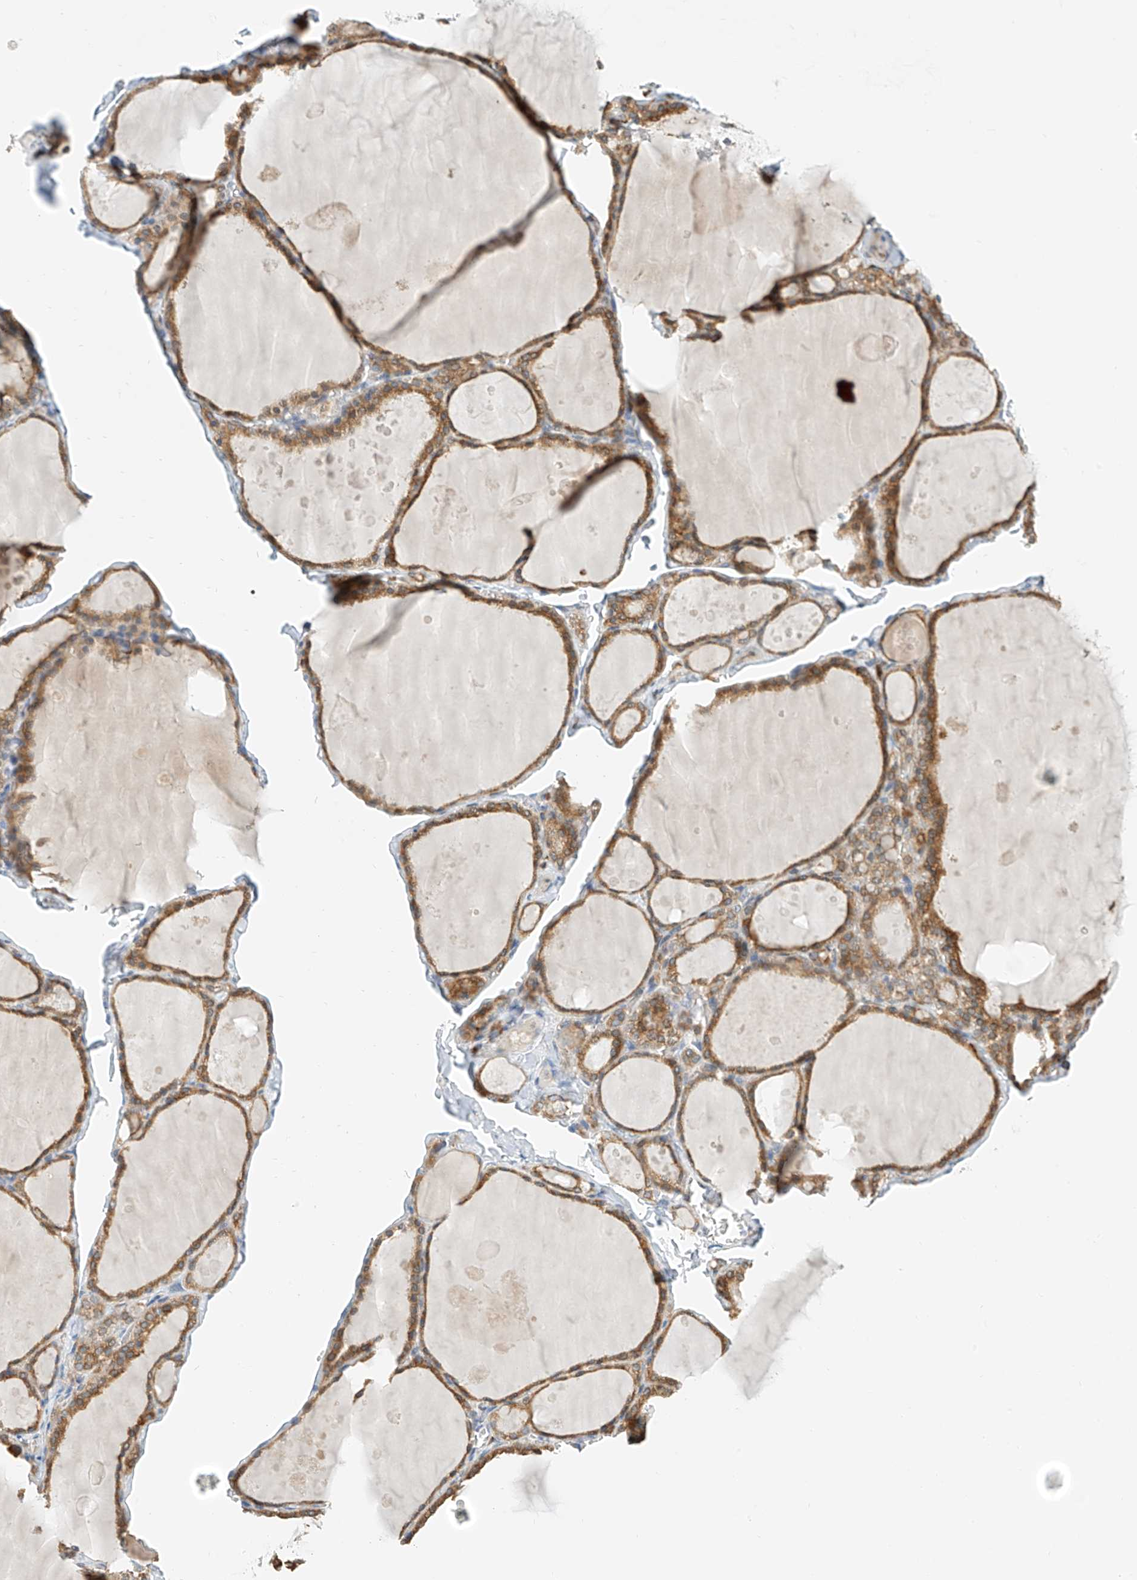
{"staining": {"intensity": "moderate", "quantity": ">75%", "location": "cytoplasmic/membranous"}, "tissue": "thyroid gland", "cell_type": "Glandular cells", "image_type": "normal", "snomed": [{"axis": "morphology", "description": "Normal tissue, NOS"}, {"axis": "topography", "description": "Thyroid gland"}], "caption": "Immunohistochemical staining of benign thyroid gland shows medium levels of moderate cytoplasmic/membranous staining in approximately >75% of glandular cells. The staining was performed using DAB to visualize the protein expression in brown, while the nuclei were stained in blue with hematoxylin (Magnification: 20x).", "gene": "PPA2", "patient": {"sex": "male", "age": 56}}